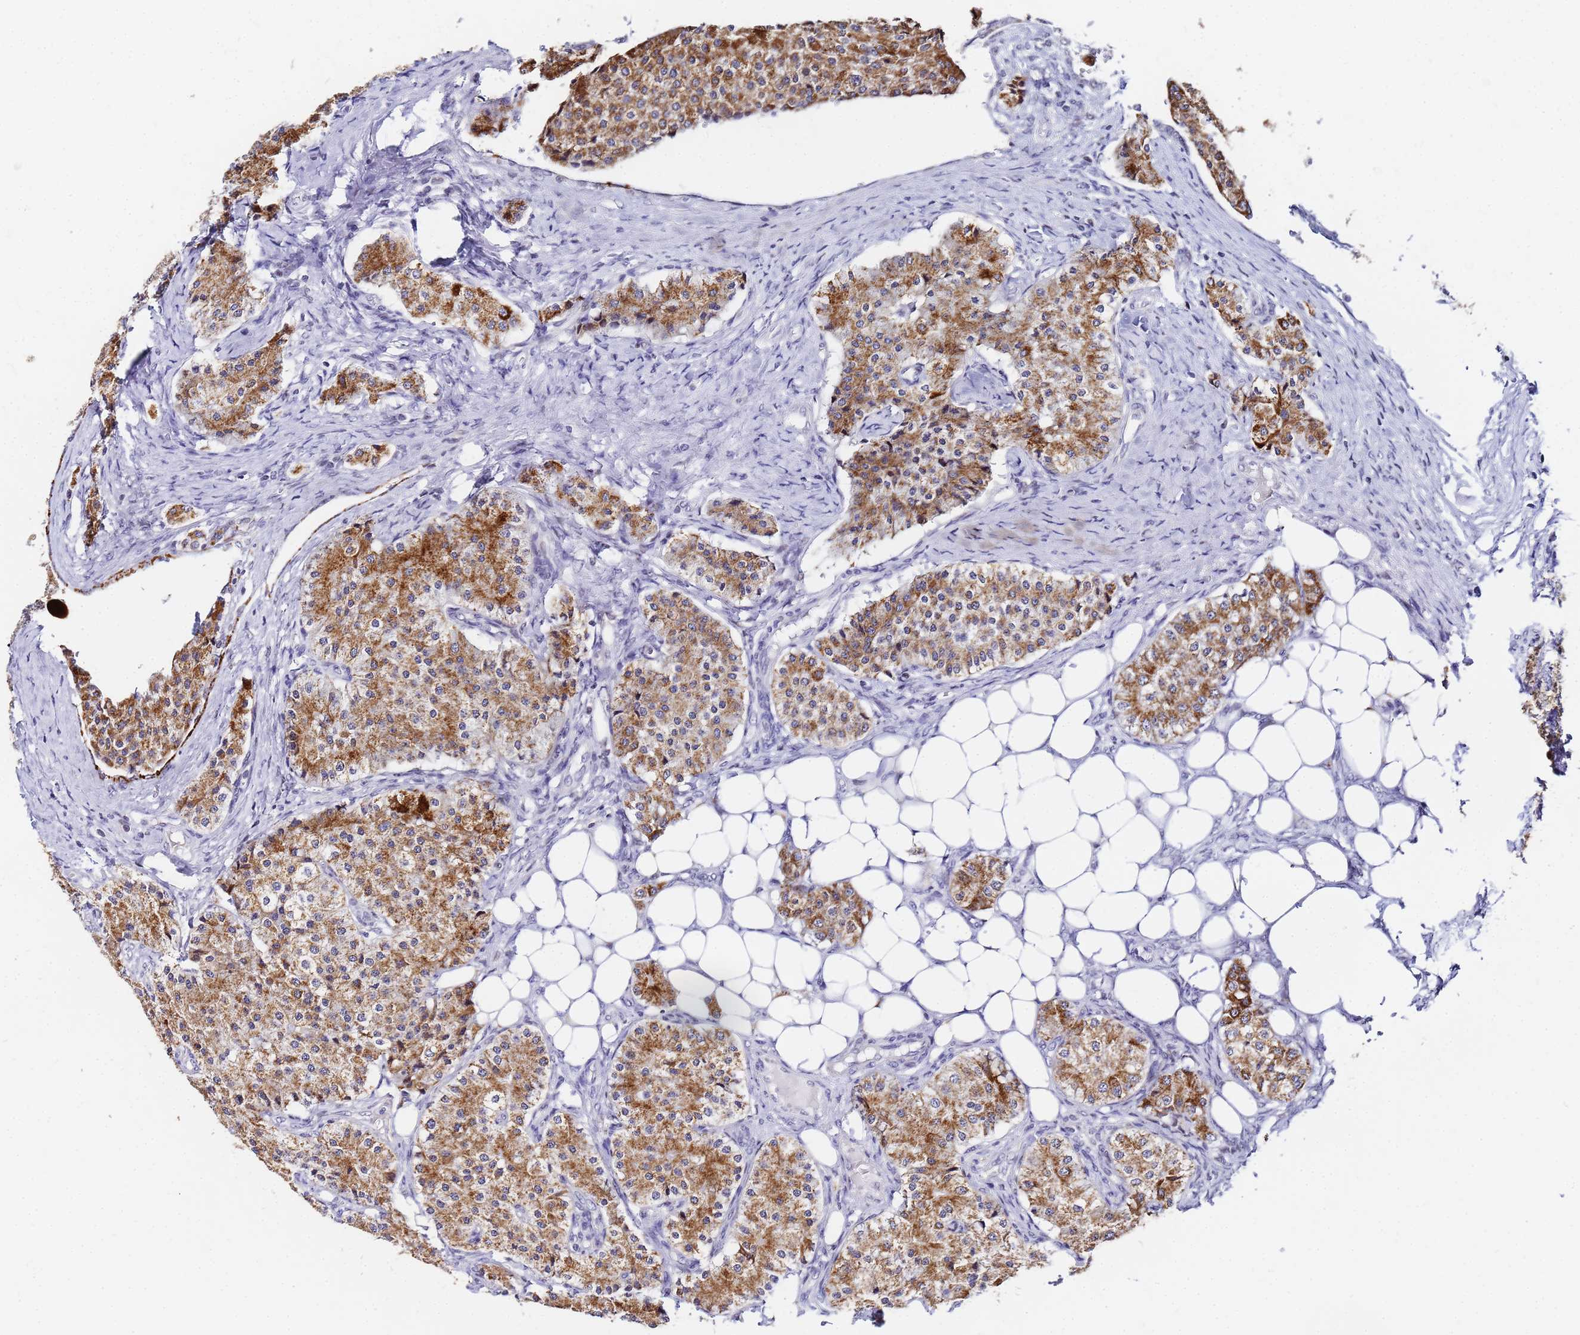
{"staining": {"intensity": "moderate", "quantity": ">75%", "location": "cytoplasmic/membranous"}, "tissue": "carcinoid", "cell_type": "Tumor cells", "image_type": "cancer", "snomed": [{"axis": "morphology", "description": "Carcinoid, malignant, NOS"}, {"axis": "topography", "description": "Colon"}], "caption": "Protein analysis of carcinoid tissue exhibits moderate cytoplasmic/membranous expression in about >75% of tumor cells. (IHC, brightfield microscopy, high magnification).", "gene": "CKMT1A", "patient": {"sex": "female", "age": 52}}